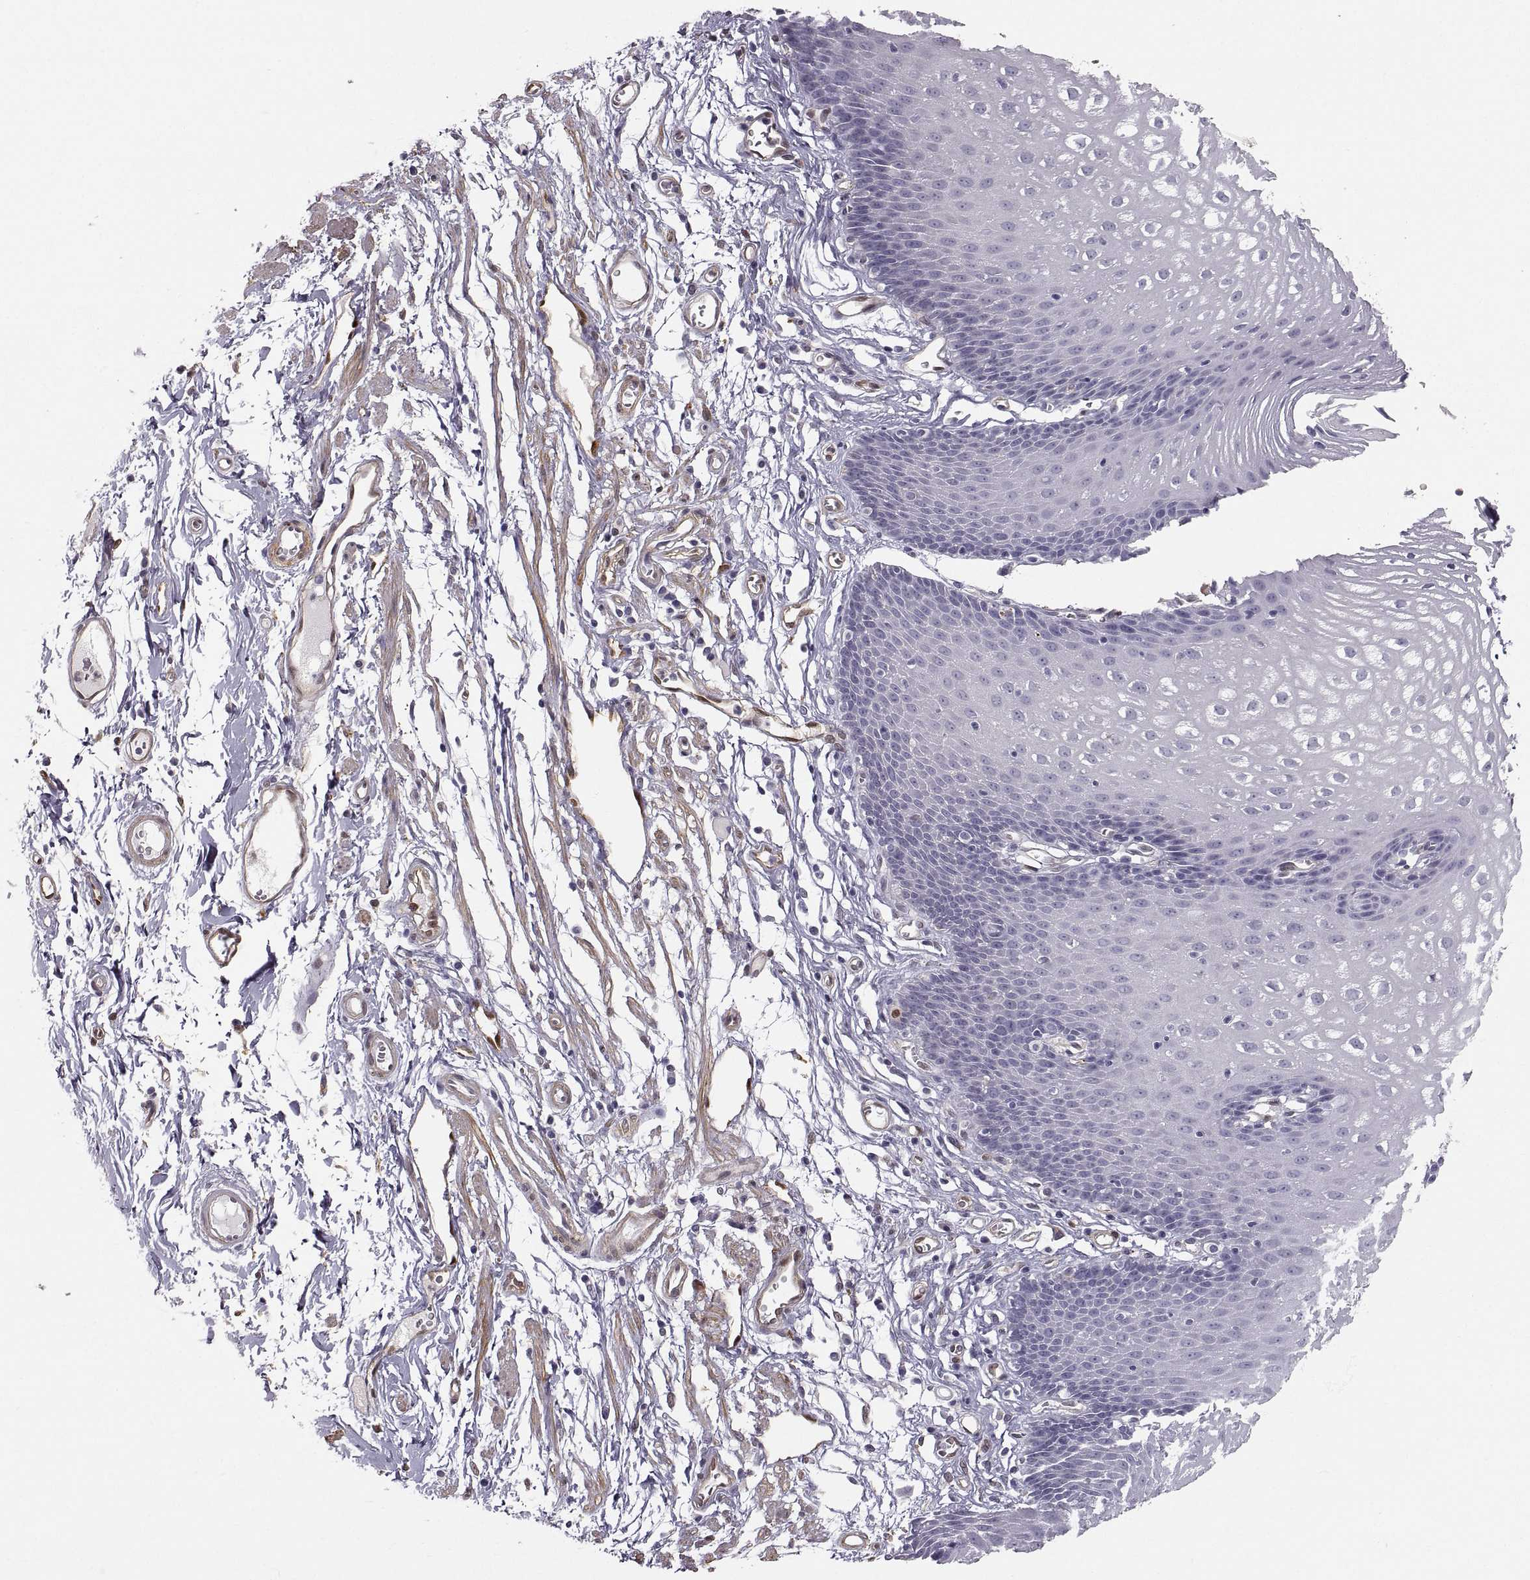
{"staining": {"intensity": "negative", "quantity": "none", "location": "none"}, "tissue": "esophagus", "cell_type": "Squamous epithelial cells", "image_type": "normal", "snomed": [{"axis": "morphology", "description": "Normal tissue, NOS"}, {"axis": "topography", "description": "Esophagus"}], "caption": "Immunohistochemistry (IHC) photomicrograph of unremarkable esophagus: esophagus stained with DAB demonstrates no significant protein positivity in squamous epithelial cells.", "gene": "PGM5", "patient": {"sex": "male", "age": 72}}